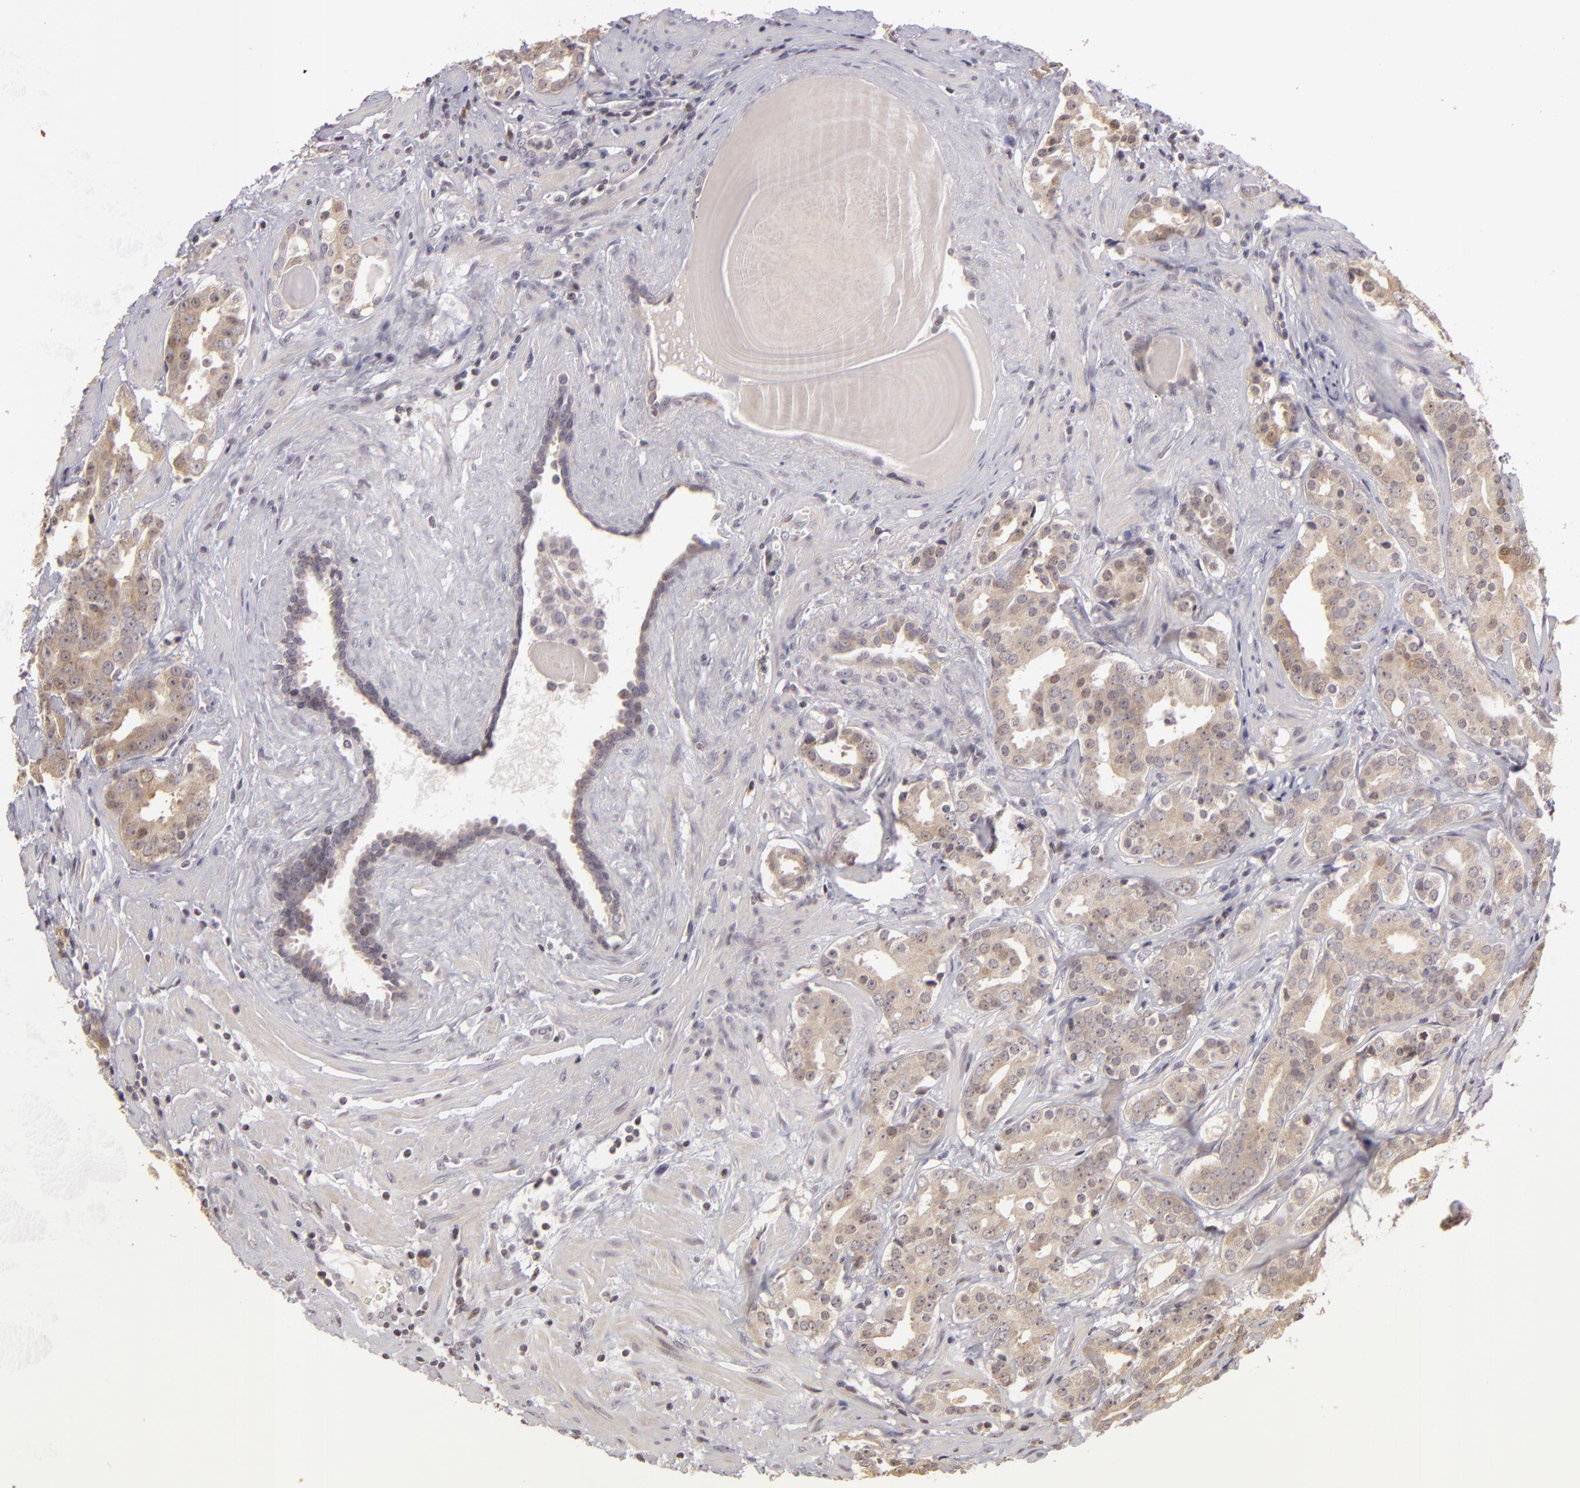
{"staining": {"intensity": "negative", "quantity": "none", "location": "none"}, "tissue": "prostate cancer", "cell_type": "Tumor cells", "image_type": "cancer", "snomed": [{"axis": "morphology", "description": "Adenocarcinoma, Low grade"}, {"axis": "topography", "description": "Prostate"}], "caption": "High magnification brightfield microscopy of low-grade adenocarcinoma (prostate) stained with DAB (brown) and counterstained with hematoxylin (blue): tumor cells show no significant positivity.", "gene": "AKAP6", "patient": {"sex": "male", "age": 59}}